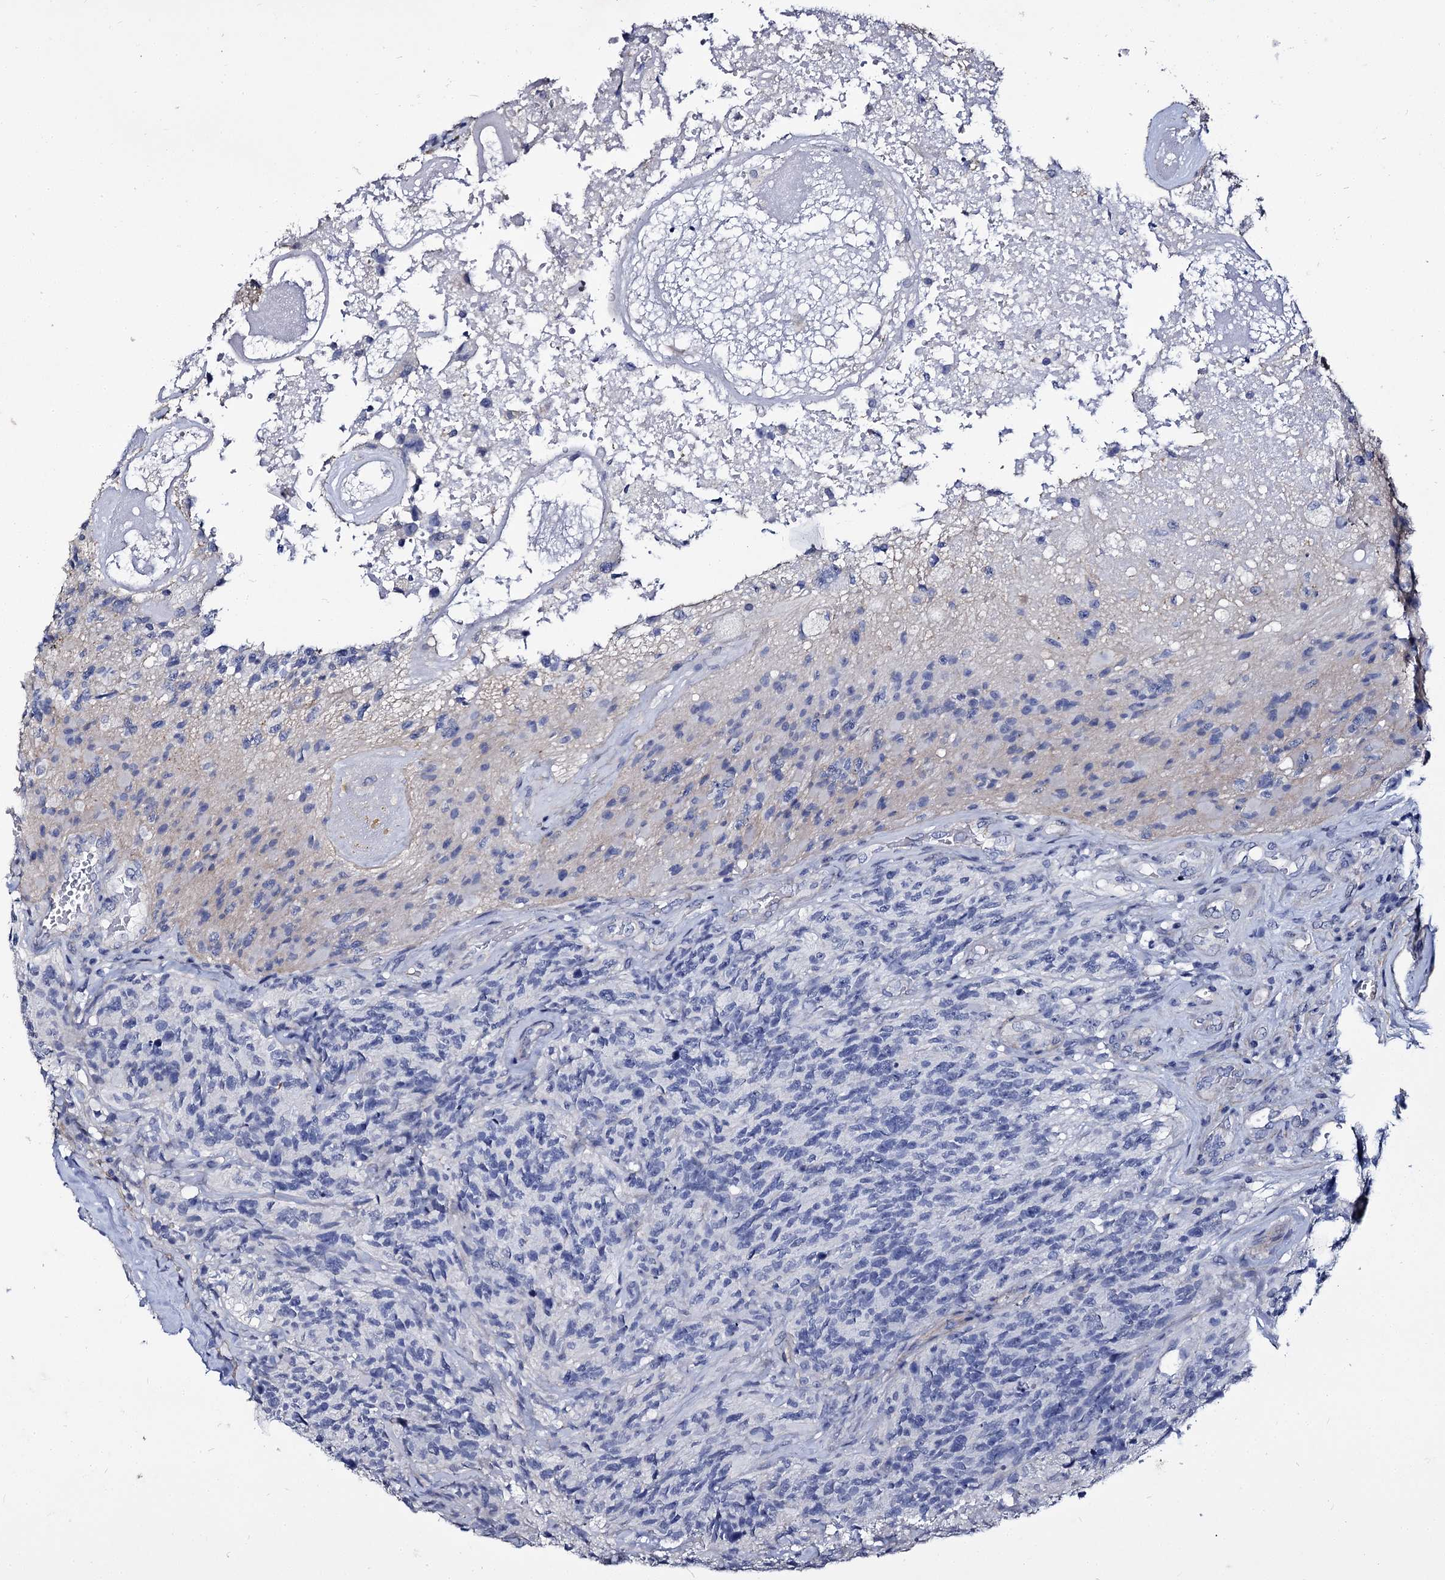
{"staining": {"intensity": "negative", "quantity": "none", "location": "none"}, "tissue": "glioma", "cell_type": "Tumor cells", "image_type": "cancer", "snomed": [{"axis": "morphology", "description": "Glioma, malignant, High grade"}, {"axis": "topography", "description": "Brain"}], "caption": "This is an IHC histopathology image of human glioma. There is no expression in tumor cells.", "gene": "CBFB", "patient": {"sex": "male", "age": 76}}